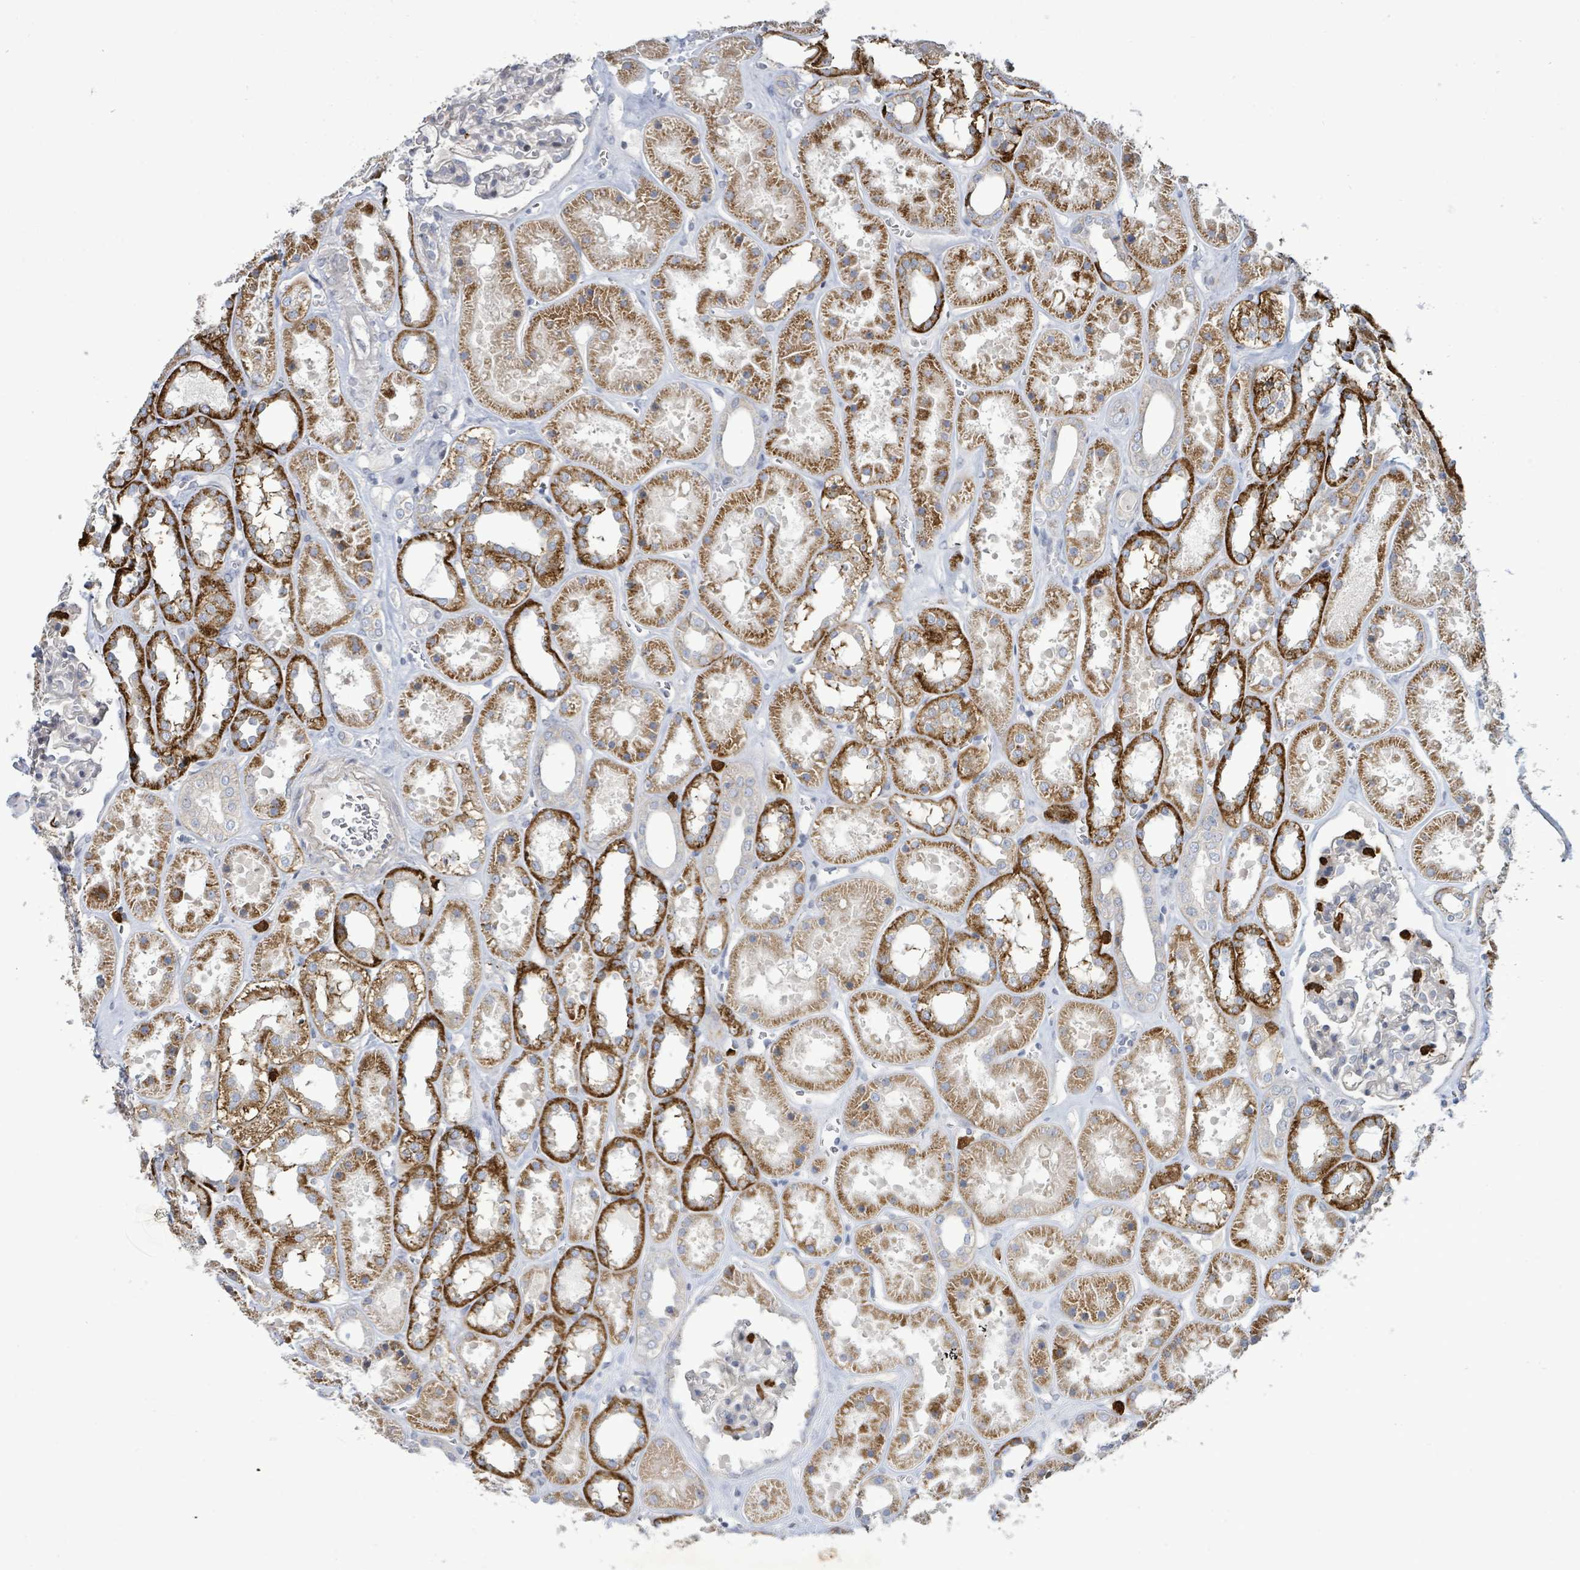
{"staining": {"intensity": "strong", "quantity": "<25%", "location": "cytoplasmic/membranous"}, "tissue": "kidney", "cell_type": "Cells in glomeruli", "image_type": "normal", "snomed": [{"axis": "morphology", "description": "Normal tissue, NOS"}, {"axis": "topography", "description": "Kidney"}], "caption": "Immunohistochemical staining of benign kidney exhibits medium levels of strong cytoplasmic/membranous positivity in approximately <25% of cells in glomeruli. Immunohistochemistry stains the protein of interest in brown and the nuclei are stained blue.", "gene": "FAM210A", "patient": {"sex": "female", "age": 41}}